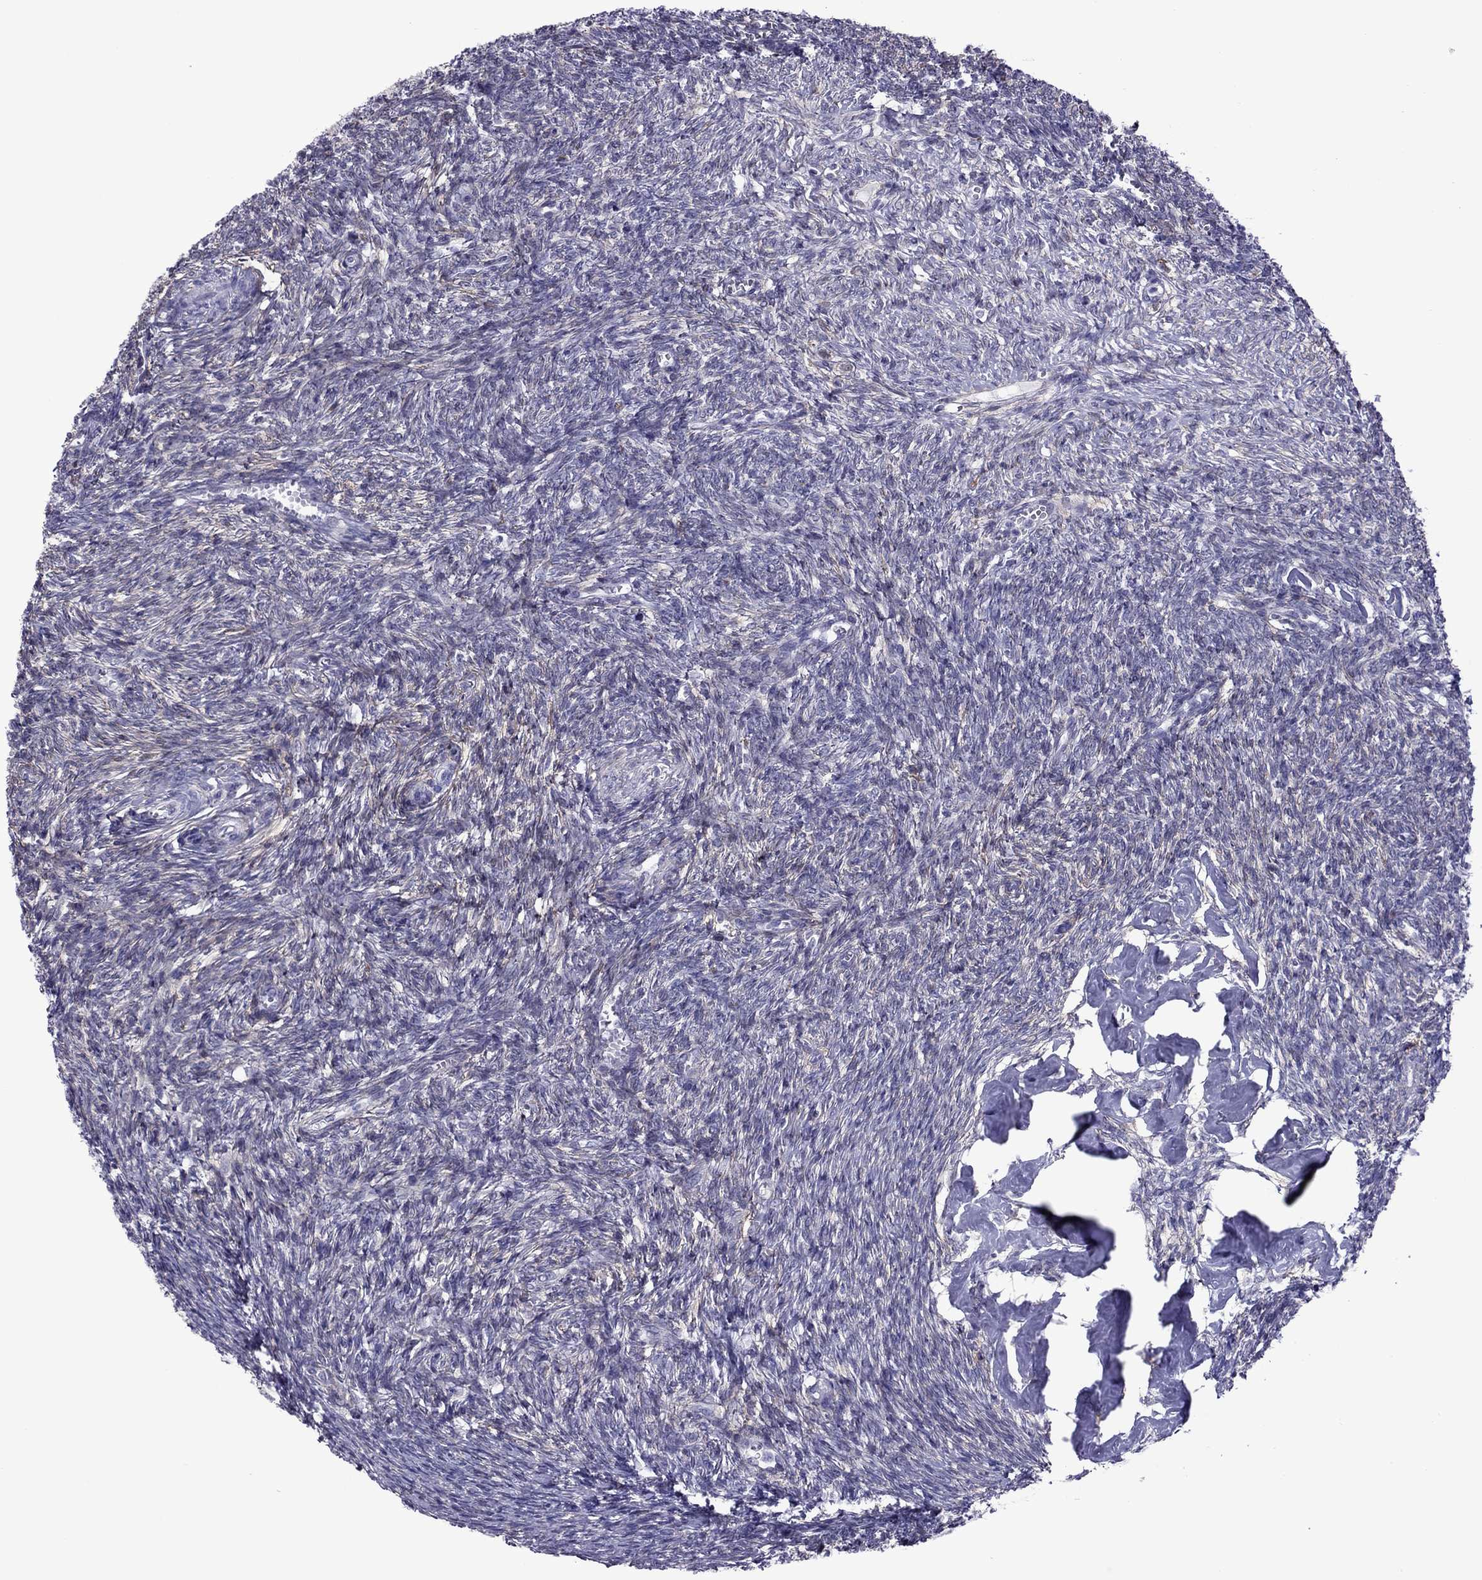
{"staining": {"intensity": "negative", "quantity": "none", "location": "none"}, "tissue": "ovary", "cell_type": "Follicle cells", "image_type": "normal", "snomed": [{"axis": "morphology", "description": "Normal tissue, NOS"}, {"axis": "topography", "description": "Ovary"}], "caption": "There is no significant staining in follicle cells of ovary. (Immunohistochemistry (ihc), brightfield microscopy, high magnification).", "gene": "ZNF646", "patient": {"sex": "female", "age": 43}}